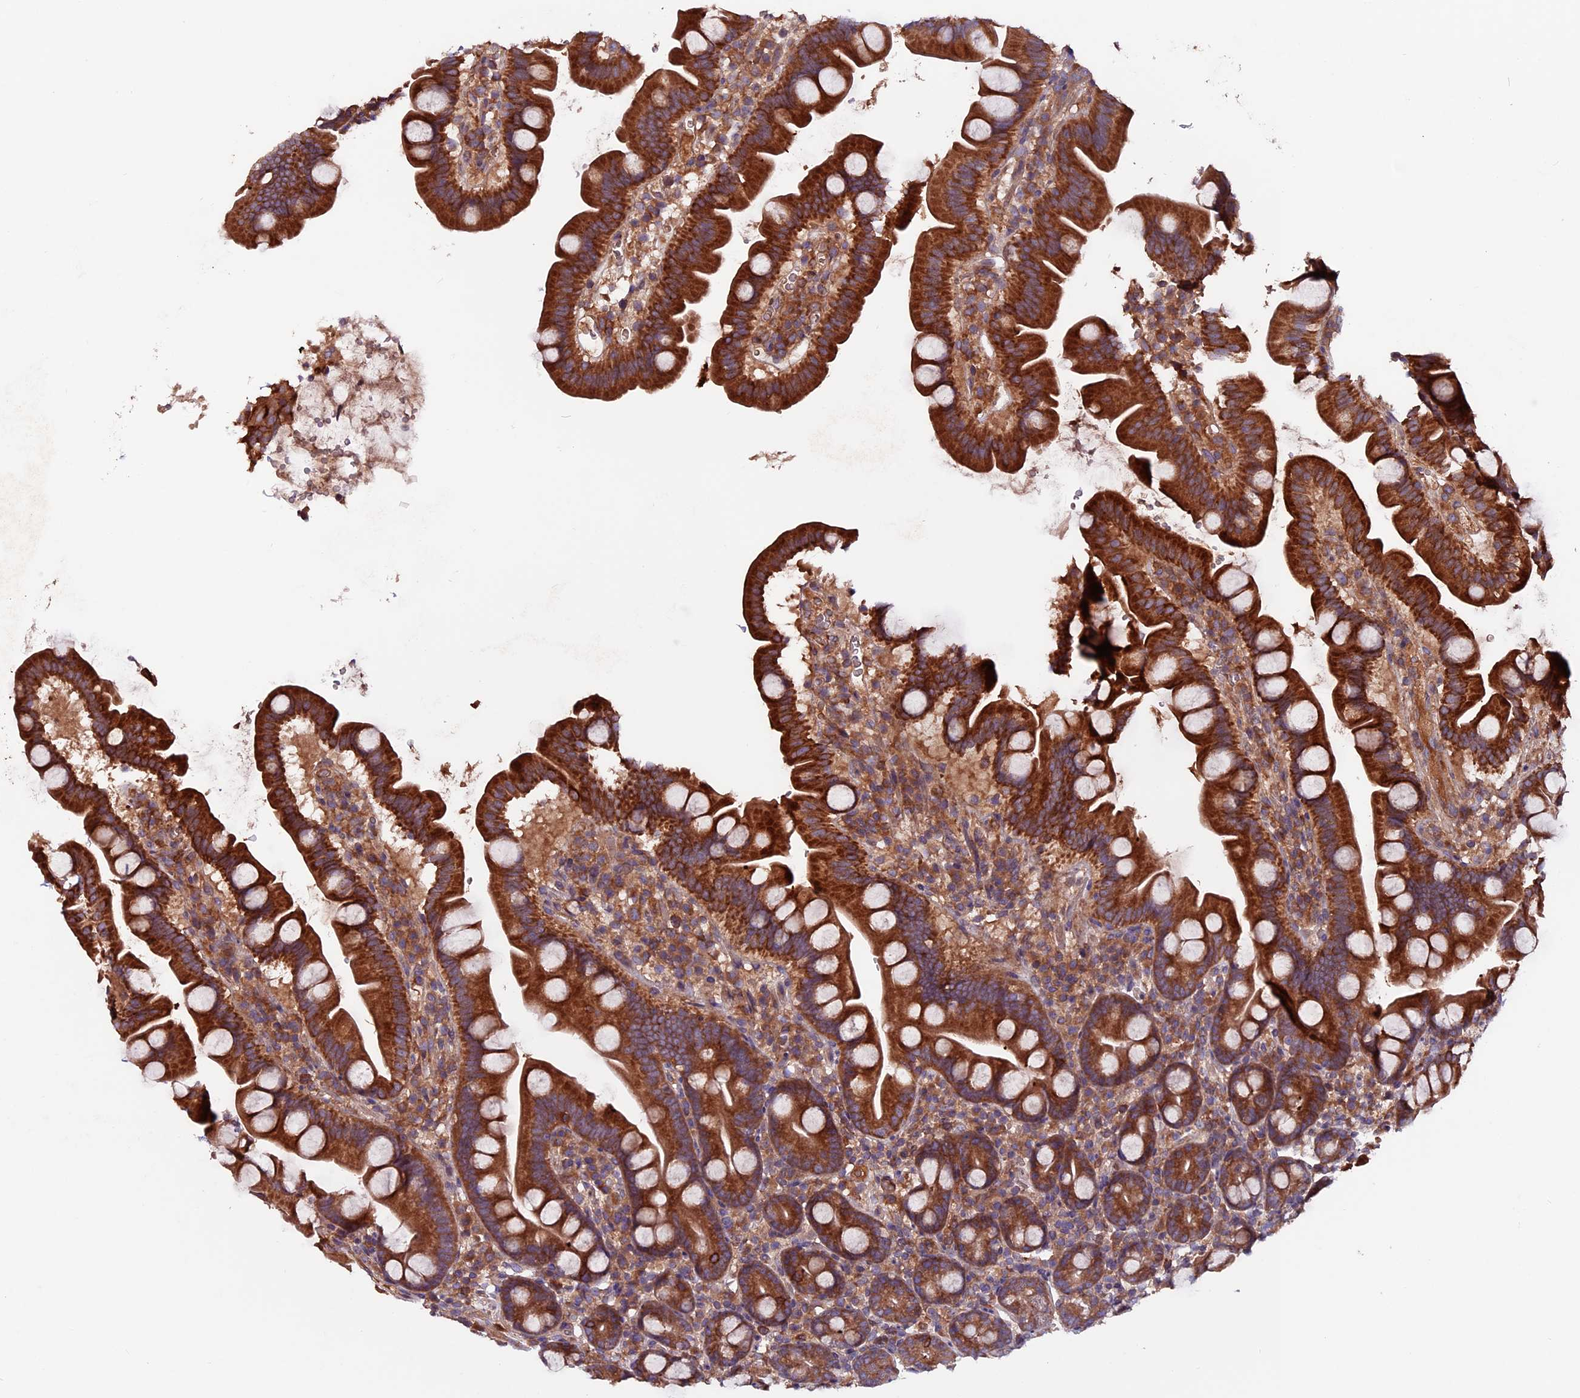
{"staining": {"intensity": "strong", "quantity": ">75%", "location": "cytoplasmic/membranous"}, "tissue": "small intestine", "cell_type": "Glandular cells", "image_type": "normal", "snomed": [{"axis": "morphology", "description": "Normal tissue, NOS"}, {"axis": "topography", "description": "Small intestine"}], "caption": "Immunohistochemical staining of benign human small intestine displays high levels of strong cytoplasmic/membranous expression in approximately >75% of glandular cells.", "gene": "ZNF598", "patient": {"sex": "female", "age": 68}}